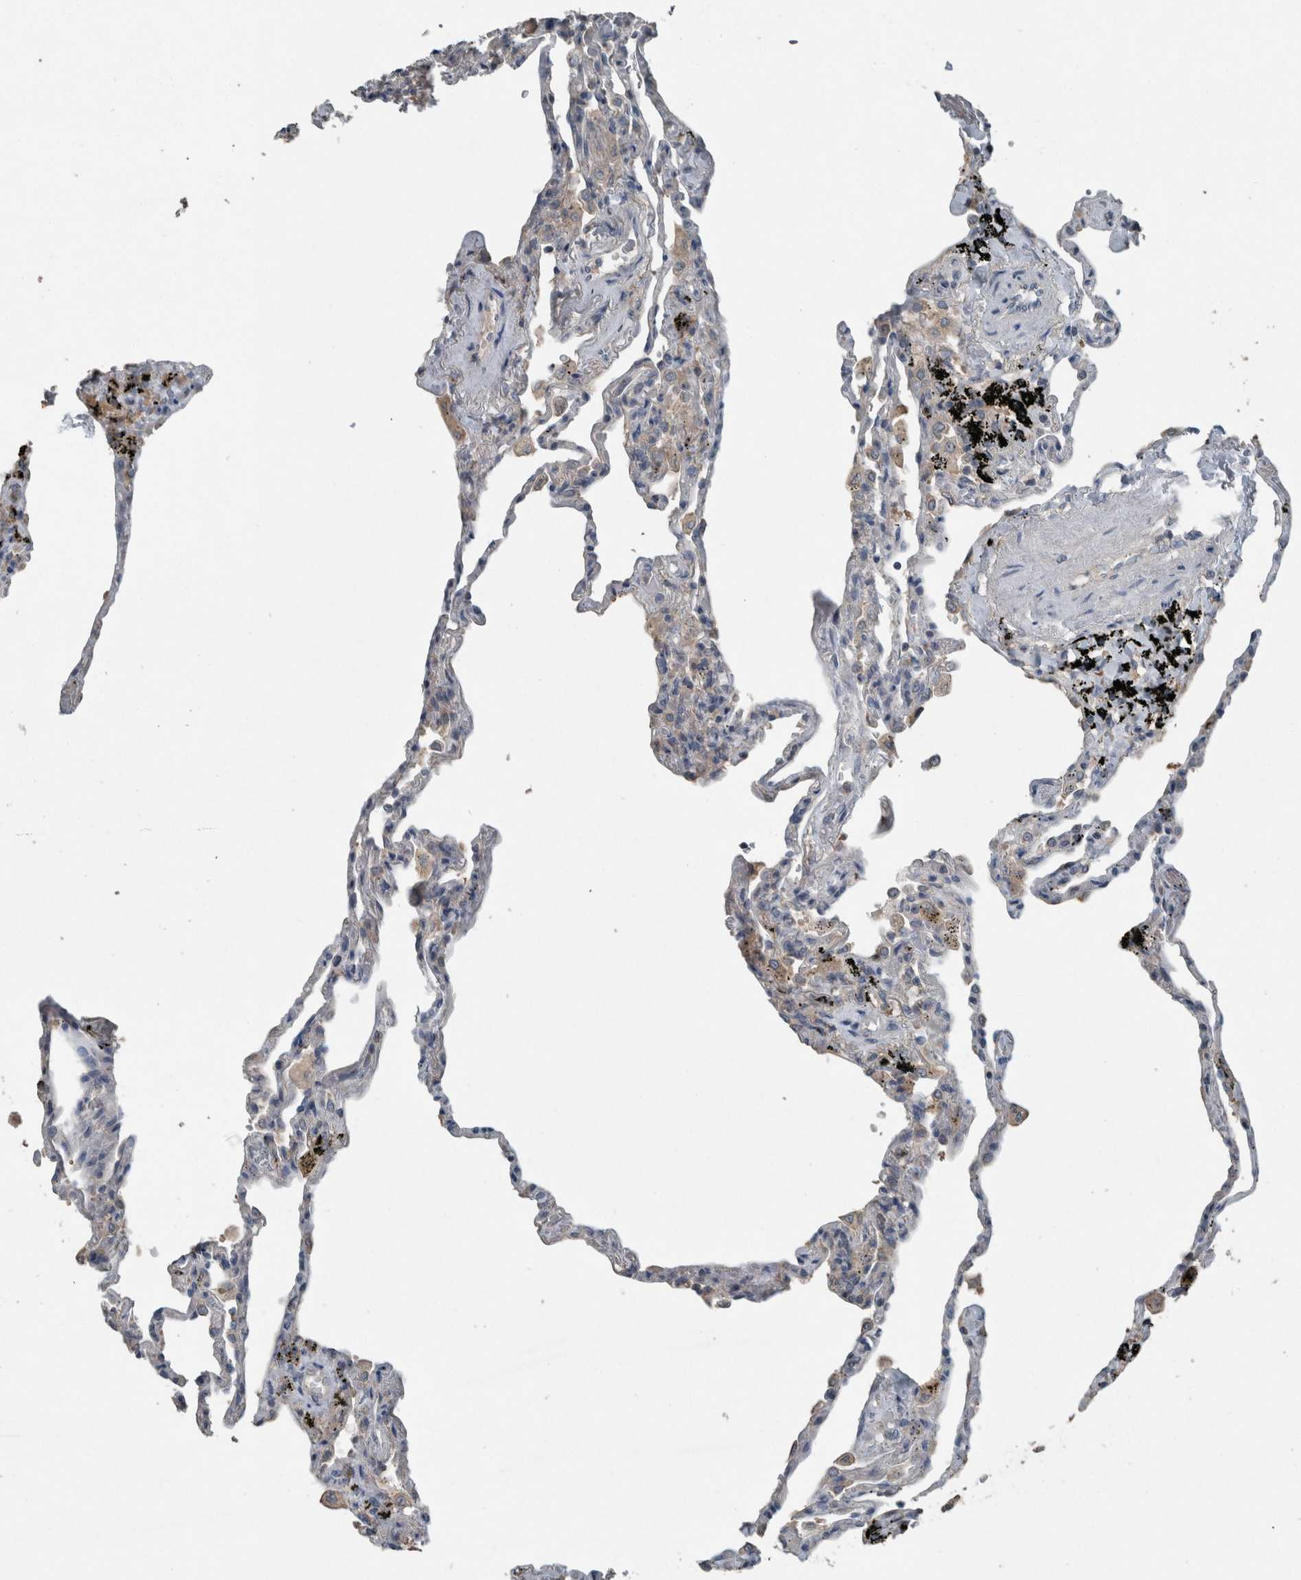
{"staining": {"intensity": "weak", "quantity": "<25%", "location": "cytoplasmic/membranous"}, "tissue": "lung", "cell_type": "Alveolar cells", "image_type": "normal", "snomed": [{"axis": "morphology", "description": "Normal tissue, NOS"}, {"axis": "topography", "description": "Lung"}], "caption": "Immunohistochemistry (IHC) image of normal lung: lung stained with DAB exhibits no significant protein expression in alveolar cells.", "gene": "KNTC1", "patient": {"sex": "male", "age": 59}}